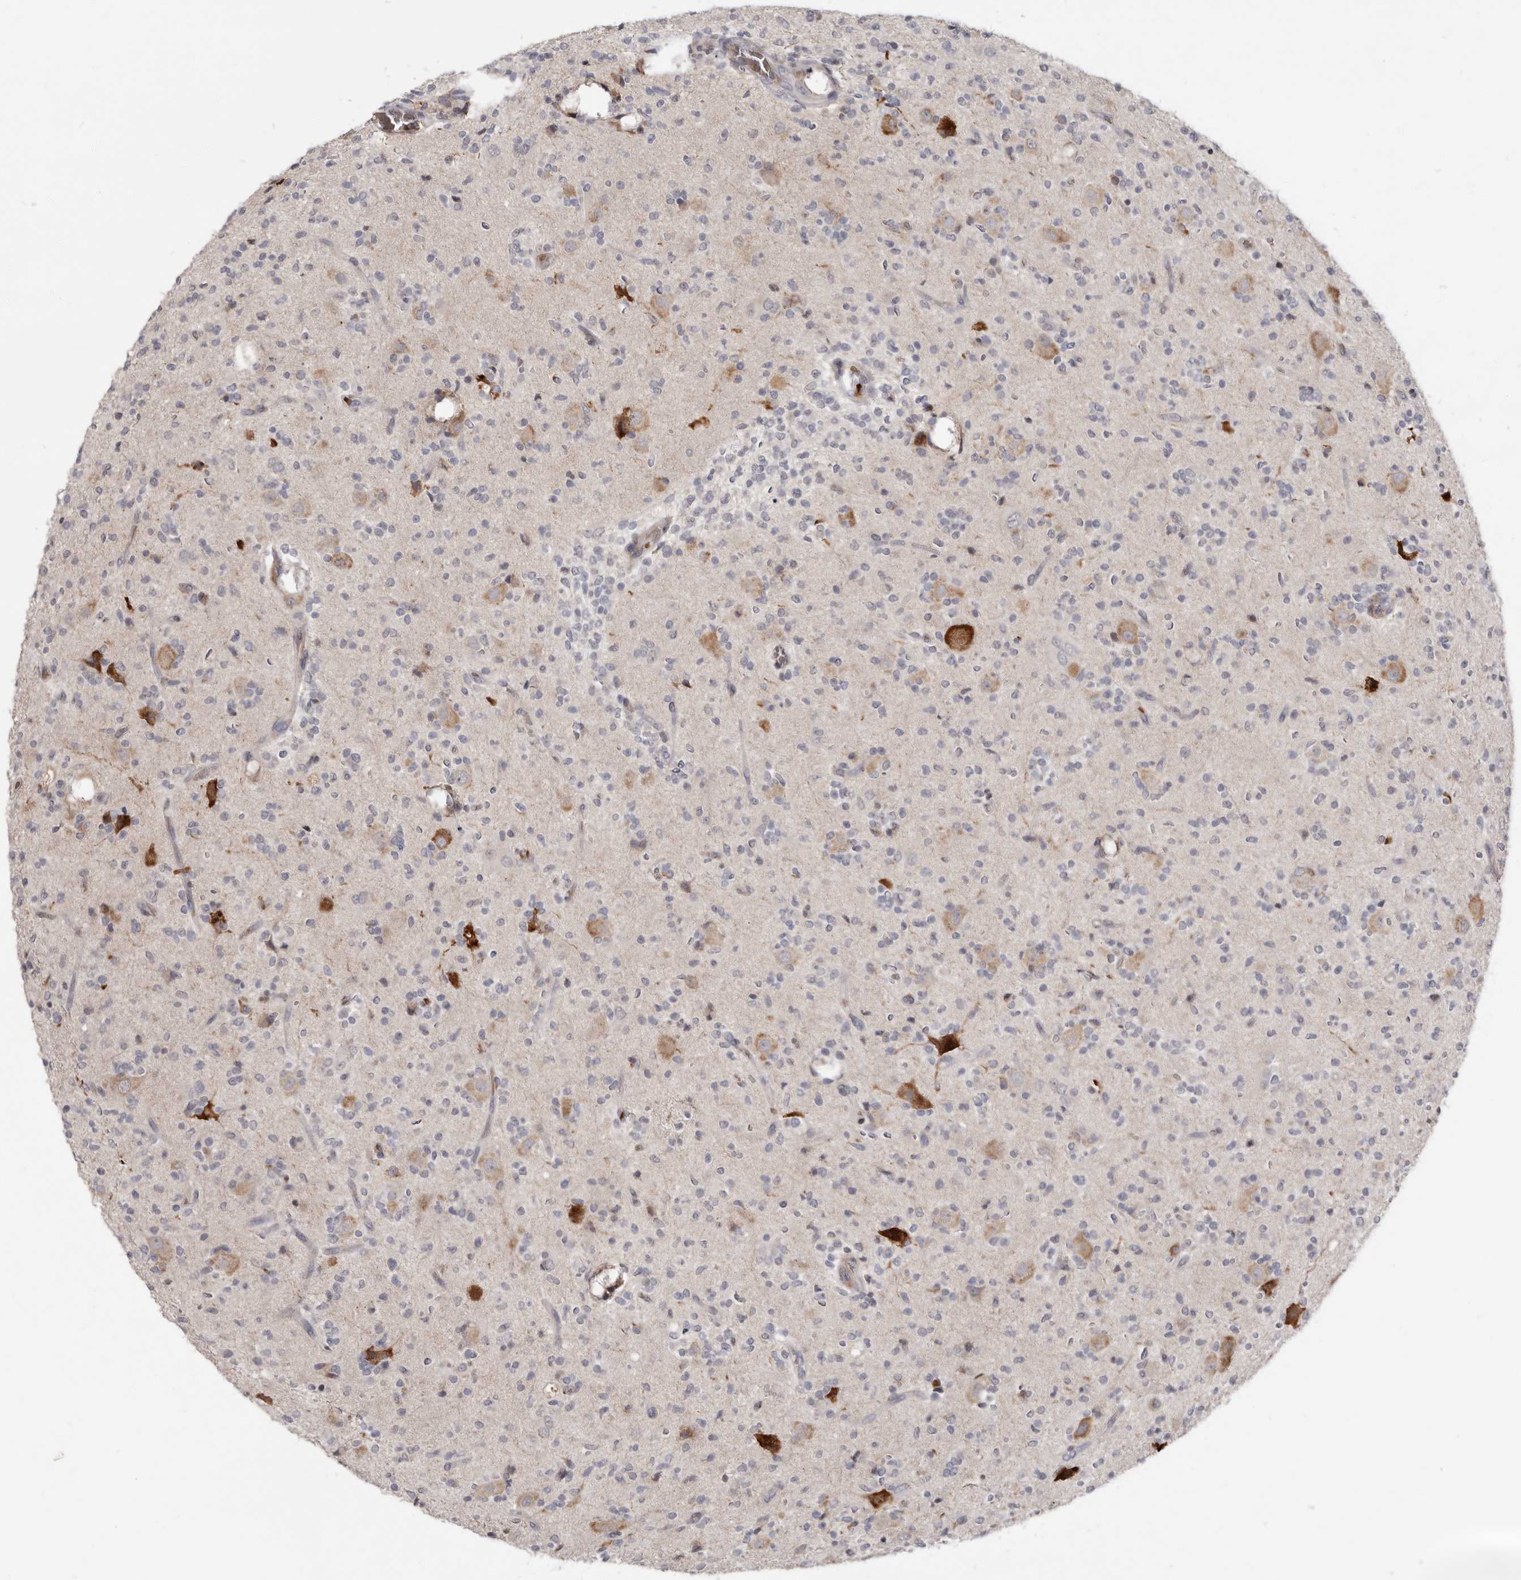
{"staining": {"intensity": "strong", "quantity": "<25%", "location": "cytoplasmic/membranous"}, "tissue": "glioma", "cell_type": "Tumor cells", "image_type": "cancer", "snomed": [{"axis": "morphology", "description": "Glioma, malignant, High grade"}, {"axis": "topography", "description": "Brain"}], "caption": "Immunohistochemical staining of glioma shows strong cytoplasmic/membranous protein positivity in about <25% of tumor cells.", "gene": "NENF", "patient": {"sex": "male", "age": 34}}